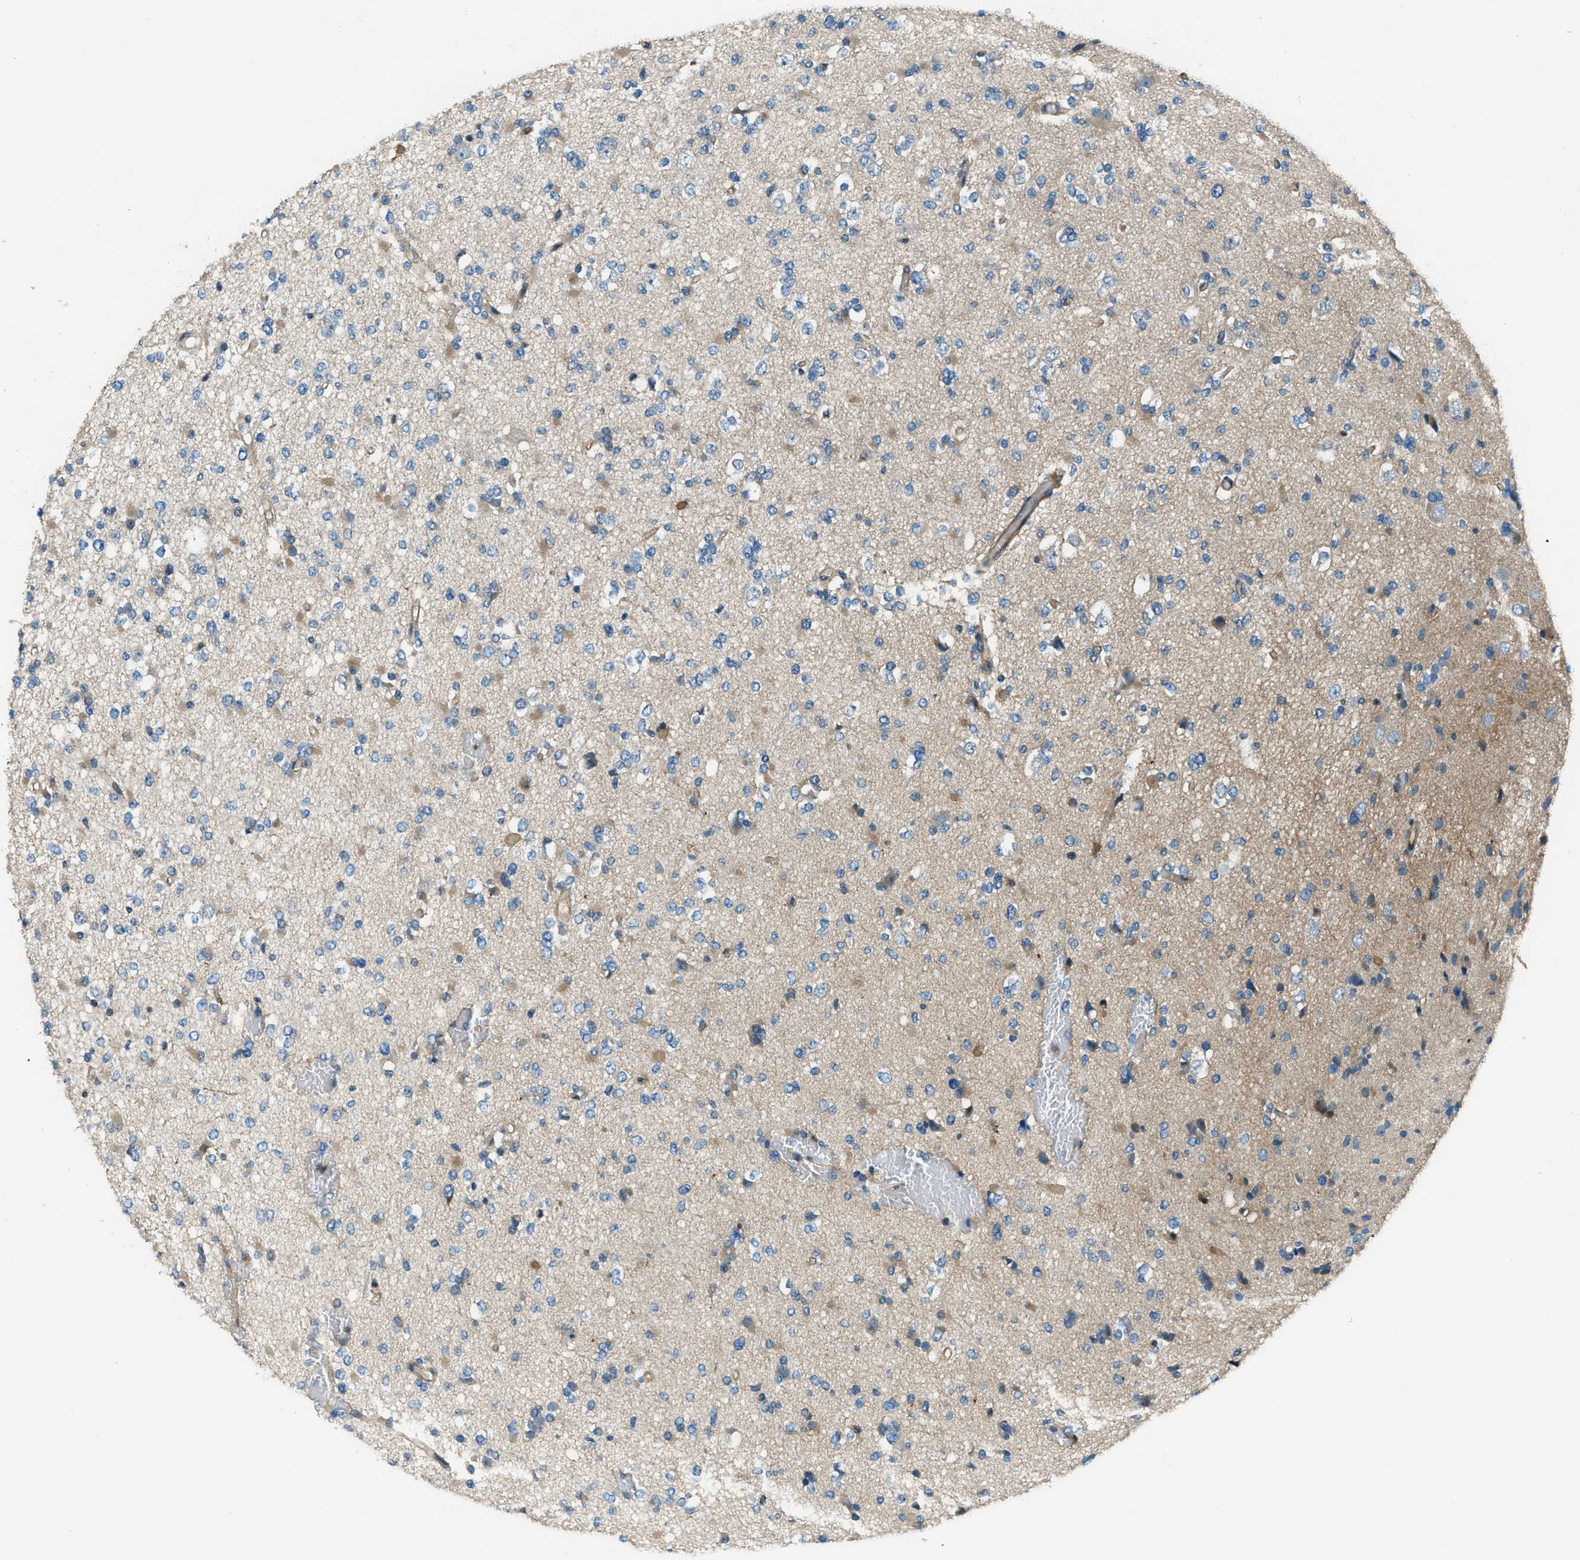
{"staining": {"intensity": "weak", "quantity": "<25%", "location": "cytoplasmic/membranous"}, "tissue": "glioma", "cell_type": "Tumor cells", "image_type": "cancer", "snomed": [{"axis": "morphology", "description": "Glioma, malignant, Low grade"}, {"axis": "topography", "description": "Brain"}], "caption": "This photomicrograph is of glioma stained with immunohistochemistry (IHC) to label a protein in brown with the nuclei are counter-stained blue. There is no expression in tumor cells.", "gene": "HEBP2", "patient": {"sex": "female", "age": 22}}